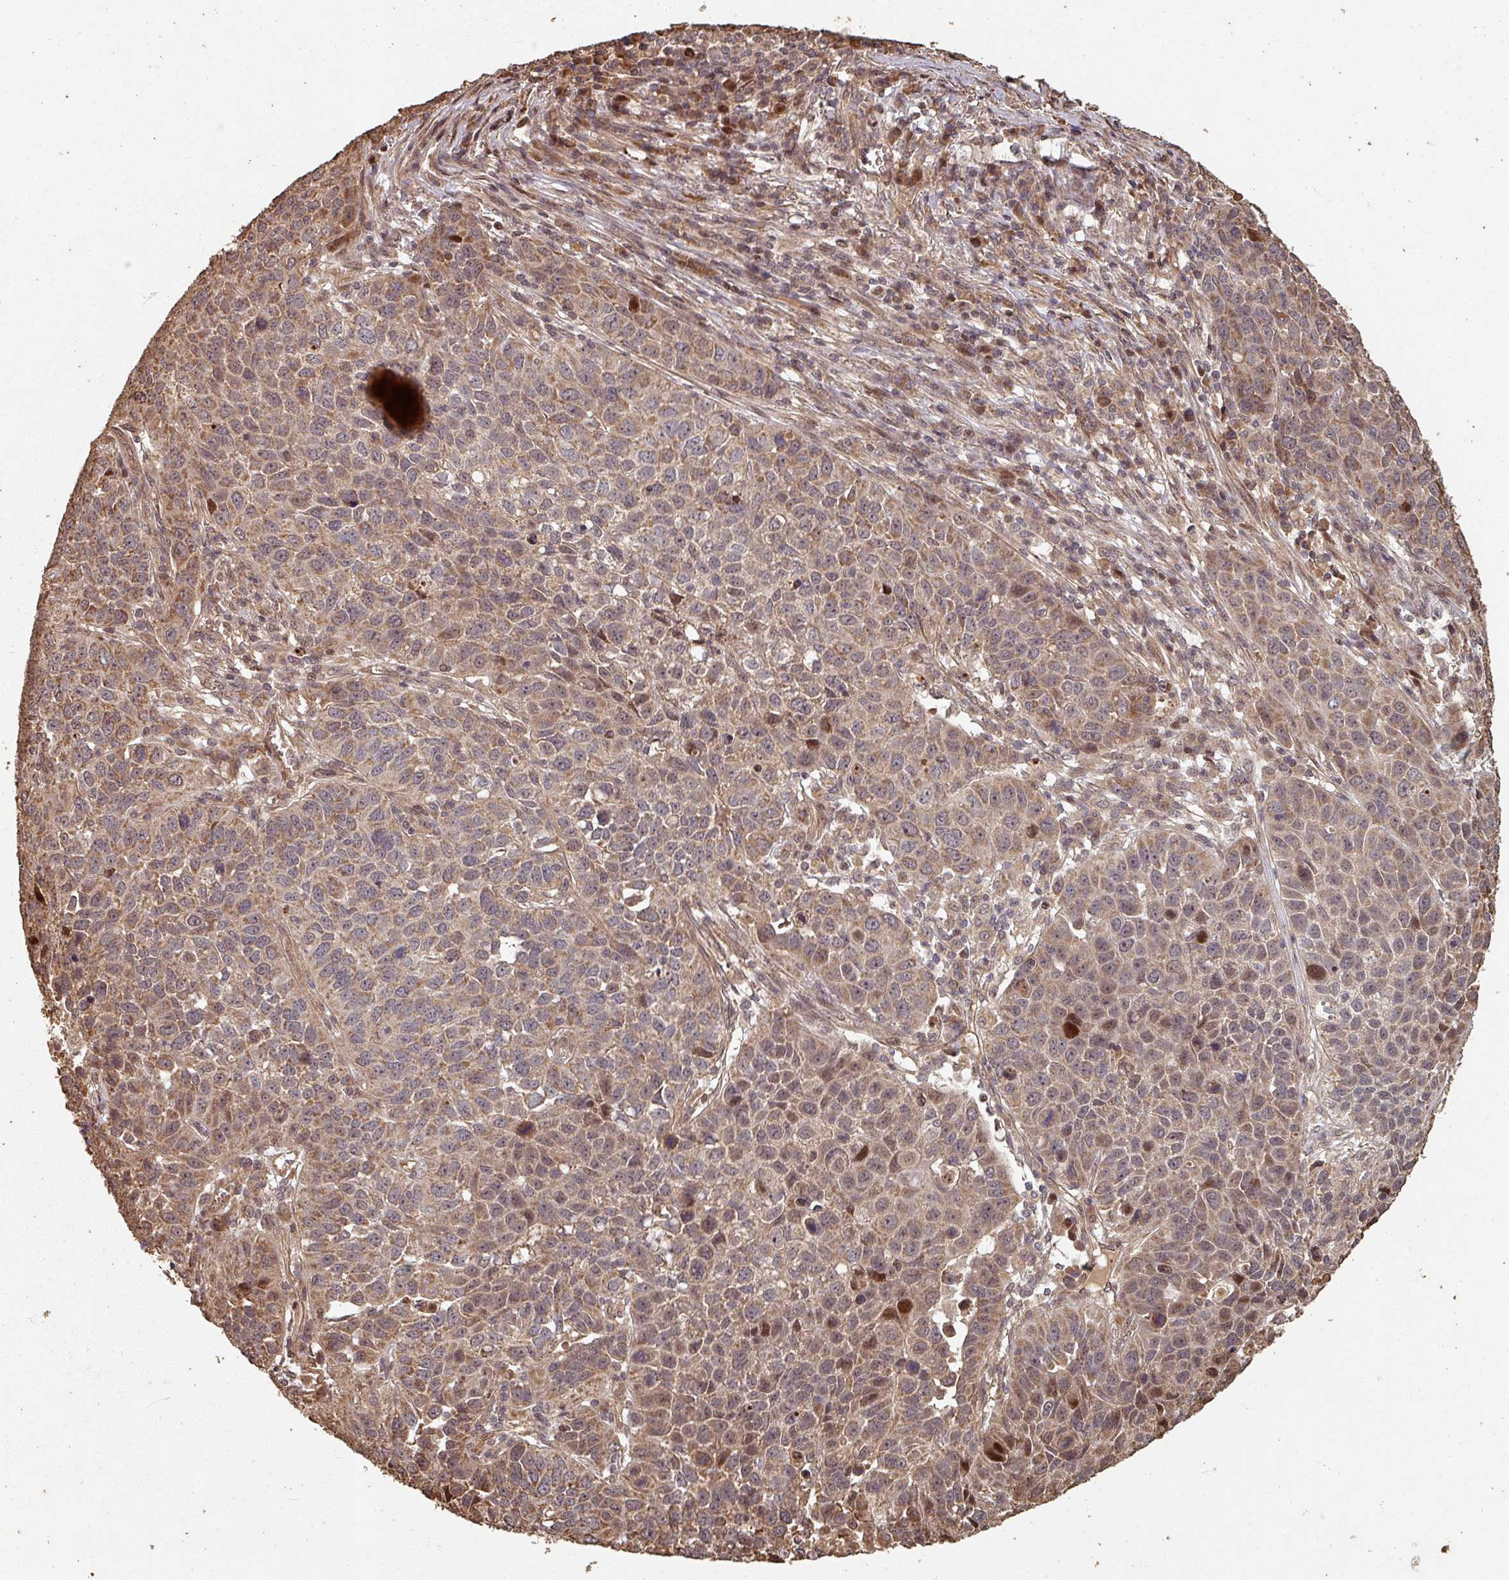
{"staining": {"intensity": "moderate", "quantity": ">75%", "location": "cytoplasmic/membranous,nuclear"}, "tissue": "lung cancer", "cell_type": "Tumor cells", "image_type": "cancer", "snomed": [{"axis": "morphology", "description": "Squamous cell carcinoma, NOS"}, {"axis": "topography", "description": "Lung"}], "caption": "This photomicrograph shows IHC staining of lung cancer (squamous cell carcinoma), with medium moderate cytoplasmic/membranous and nuclear expression in about >75% of tumor cells.", "gene": "EID1", "patient": {"sex": "male", "age": 76}}